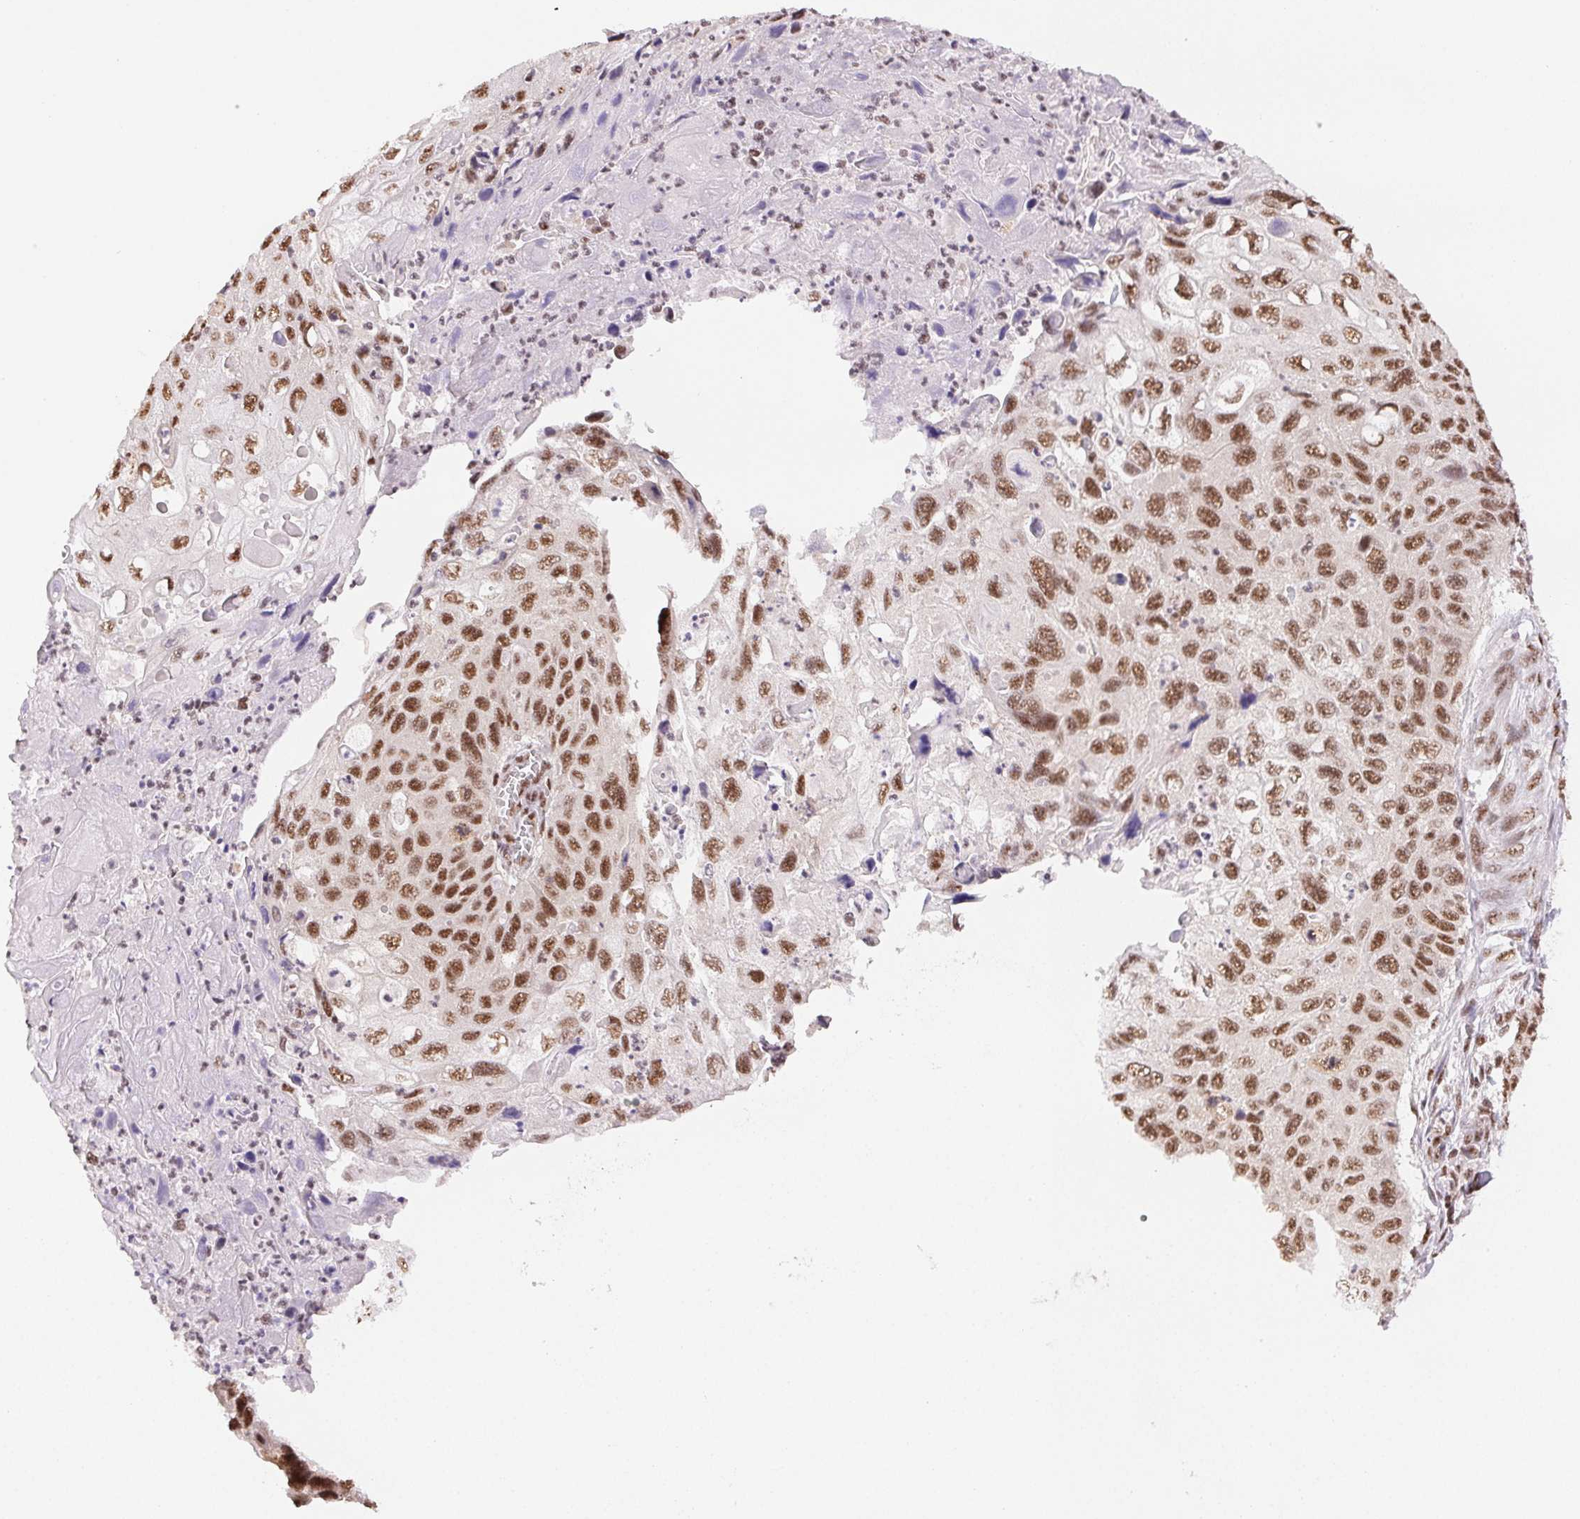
{"staining": {"intensity": "moderate", "quantity": ">75%", "location": "nuclear"}, "tissue": "cervical cancer", "cell_type": "Tumor cells", "image_type": "cancer", "snomed": [{"axis": "morphology", "description": "Squamous cell carcinoma, NOS"}, {"axis": "topography", "description": "Cervix"}], "caption": "Immunohistochemistry (IHC) of human cervical squamous cell carcinoma shows medium levels of moderate nuclear expression in about >75% of tumor cells. (DAB (3,3'-diaminobenzidine) = brown stain, brightfield microscopy at high magnification).", "gene": "IK", "patient": {"sex": "female", "age": 70}}